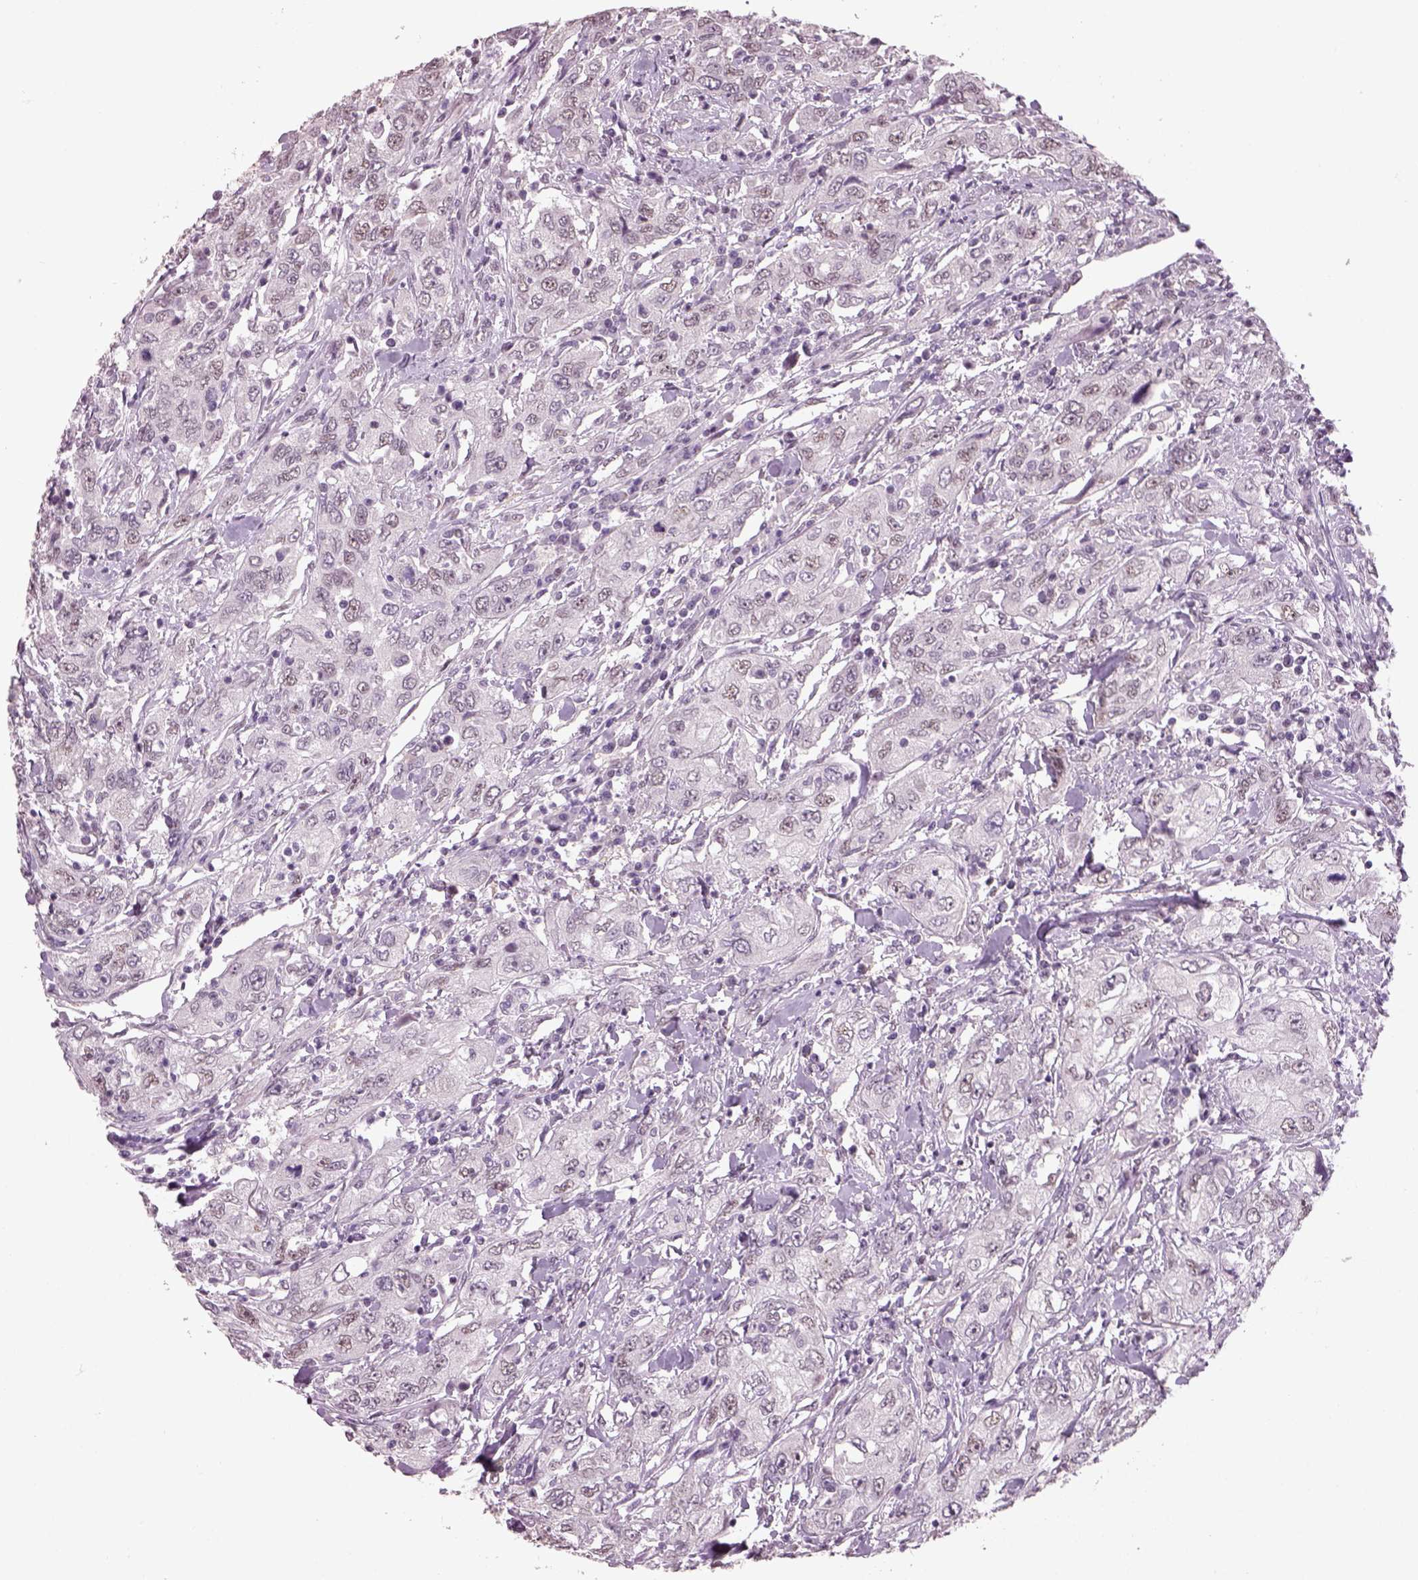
{"staining": {"intensity": "negative", "quantity": "none", "location": "none"}, "tissue": "urothelial cancer", "cell_type": "Tumor cells", "image_type": "cancer", "snomed": [{"axis": "morphology", "description": "Urothelial carcinoma, High grade"}, {"axis": "topography", "description": "Urinary bladder"}], "caption": "An image of human urothelial carcinoma (high-grade) is negative for staining in tumor cells.", "gene": "NAT8", "patient": {"sex": "male", "age": 76}}